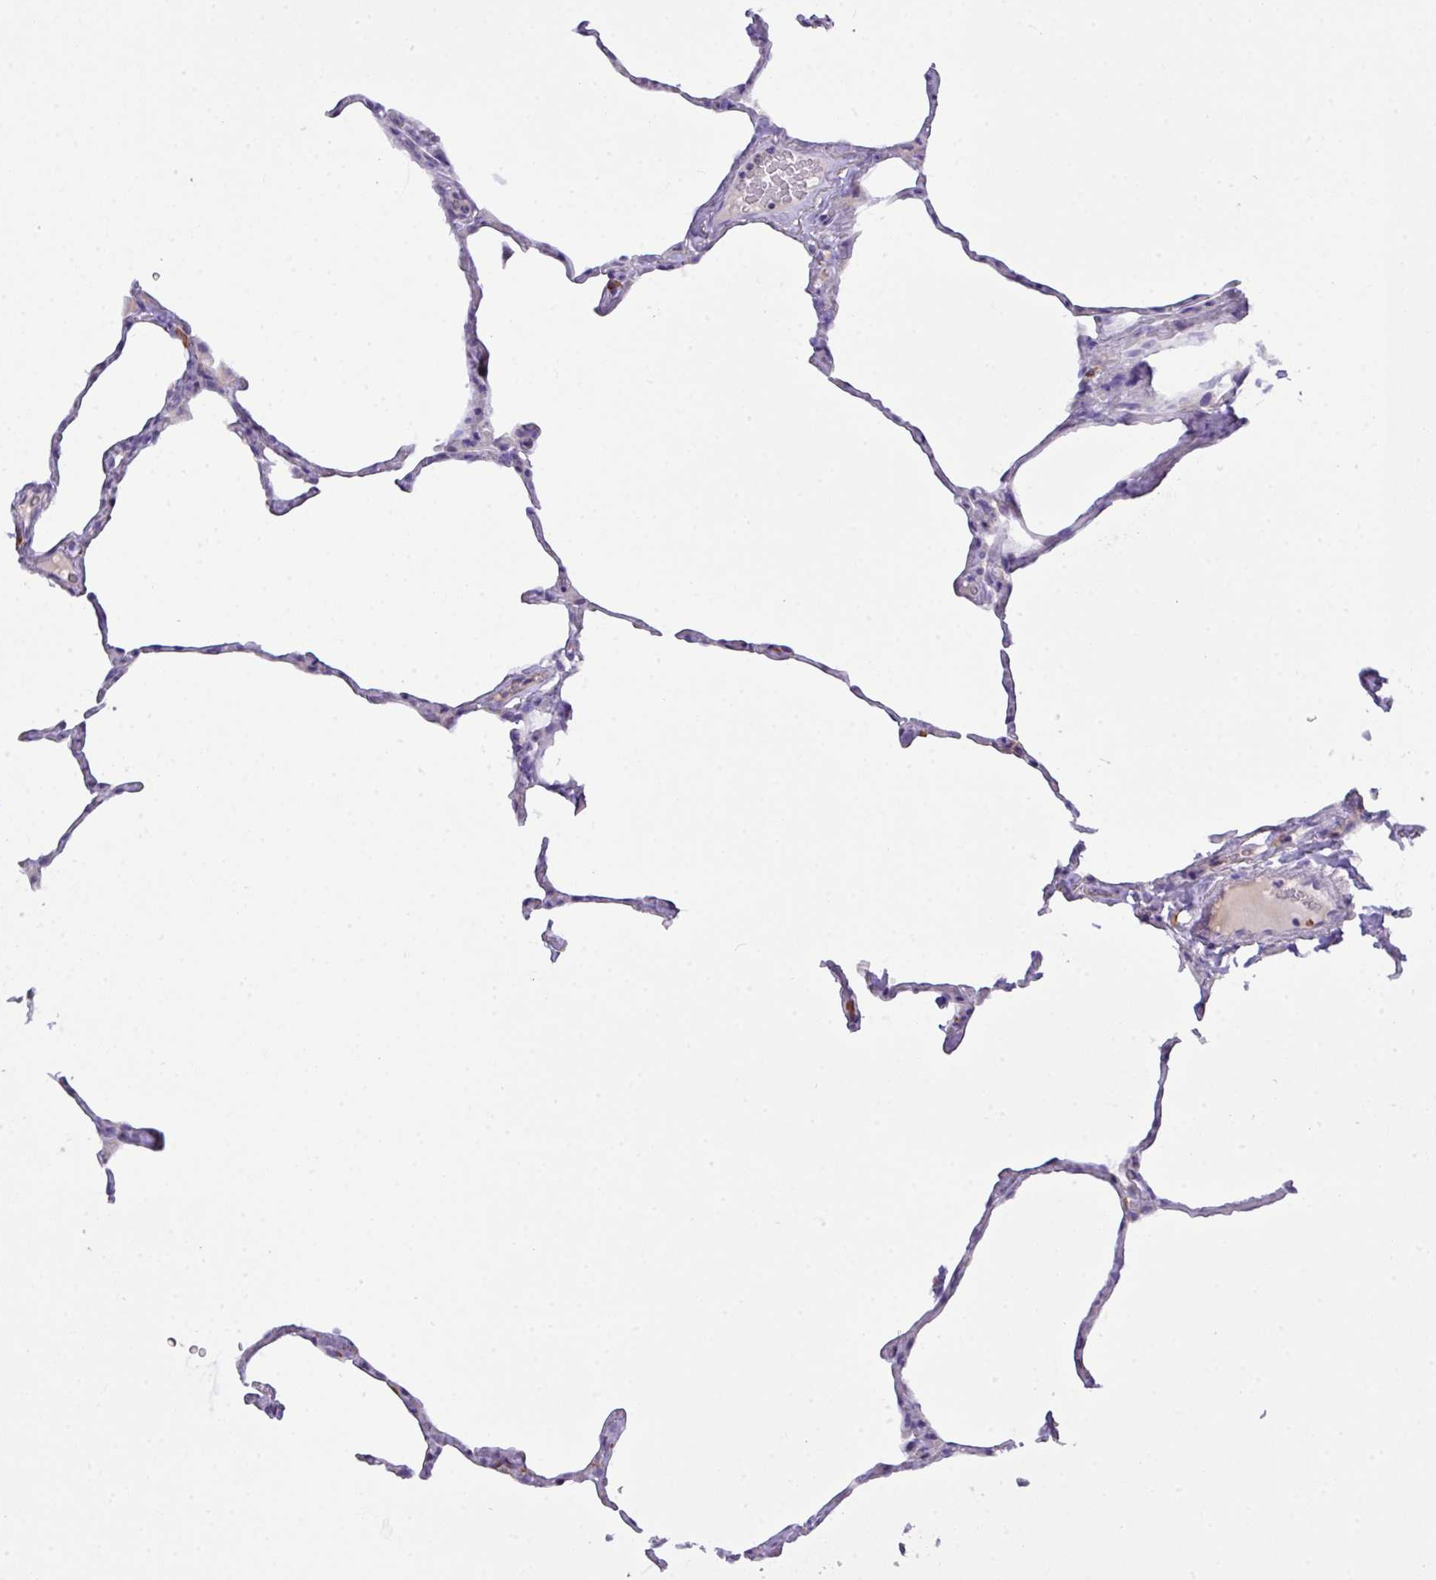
{"staining": {"intensity": "negative", "quantity": "none", "location": "none"}, "tissue": "lung", "cell_type": "Alveolar cells", "image_type": "normal", "snomed": [{"axis": "morphology", "description": "Normal tissue, NOS"}, {"axis": "topography", "description": "Lung"}], "caption": "Immunohistochemistry of unremarkable human lung displays no expression in alveolar cells.", "gene": "MRM2", "patient": {"sex": "male", "age": 65}}